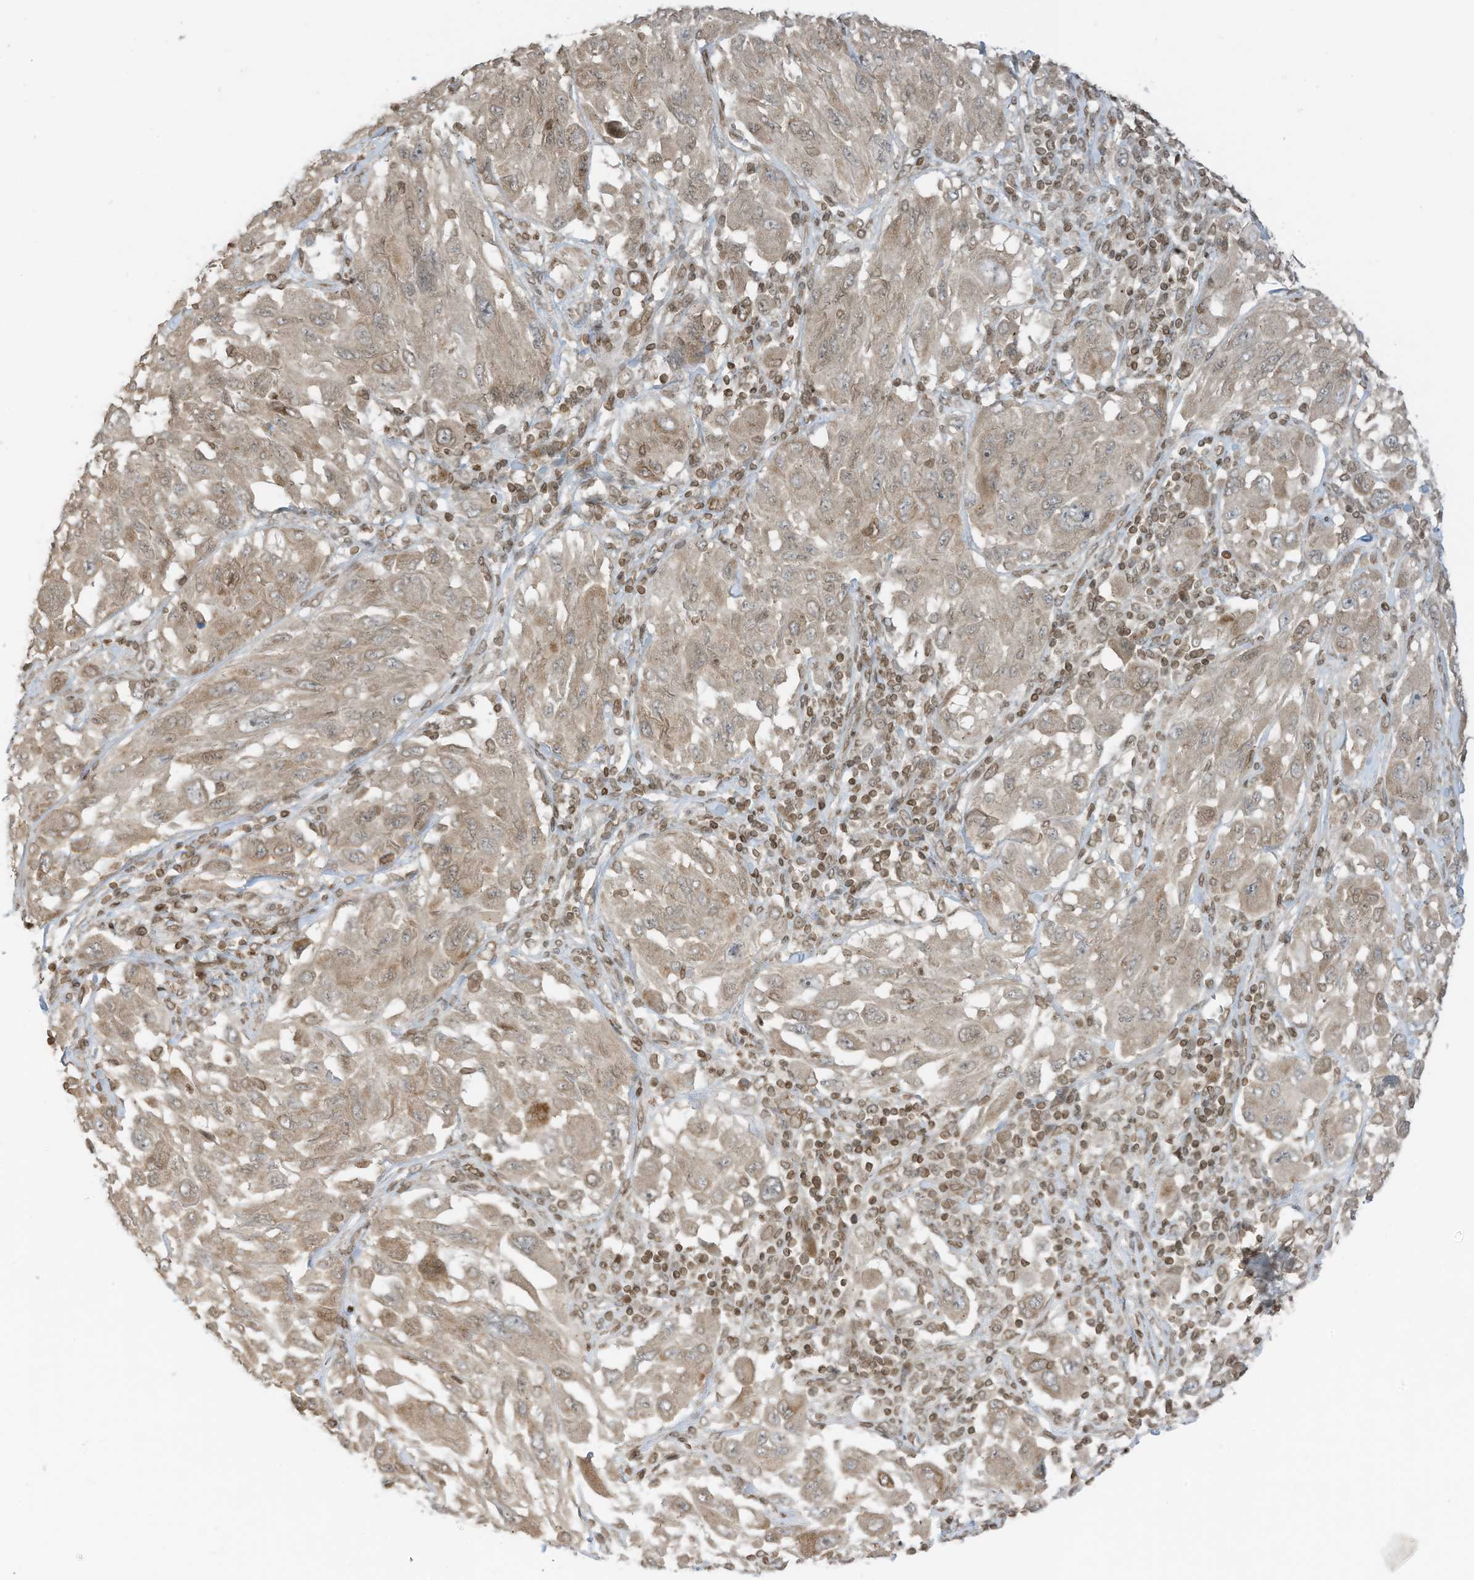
{"staining": {"intensity": "weak", "quantity": "<25%", "location": "cytoplasmic/membranous"}, "tissue": "melanoma", "cell_type": "Tumor cells", "image_type": "cancer", "snomed": [{"axis": "morphology", "description": "Malignant melanoma, NOS"}, {"axis": "topography", "description": "Skin"}], "caption": "Micrograph shows no protein staining in tumor cells of melanoma tissue.", "gene": "RABL3", "patient": {"sex": "female", "age": 91}}